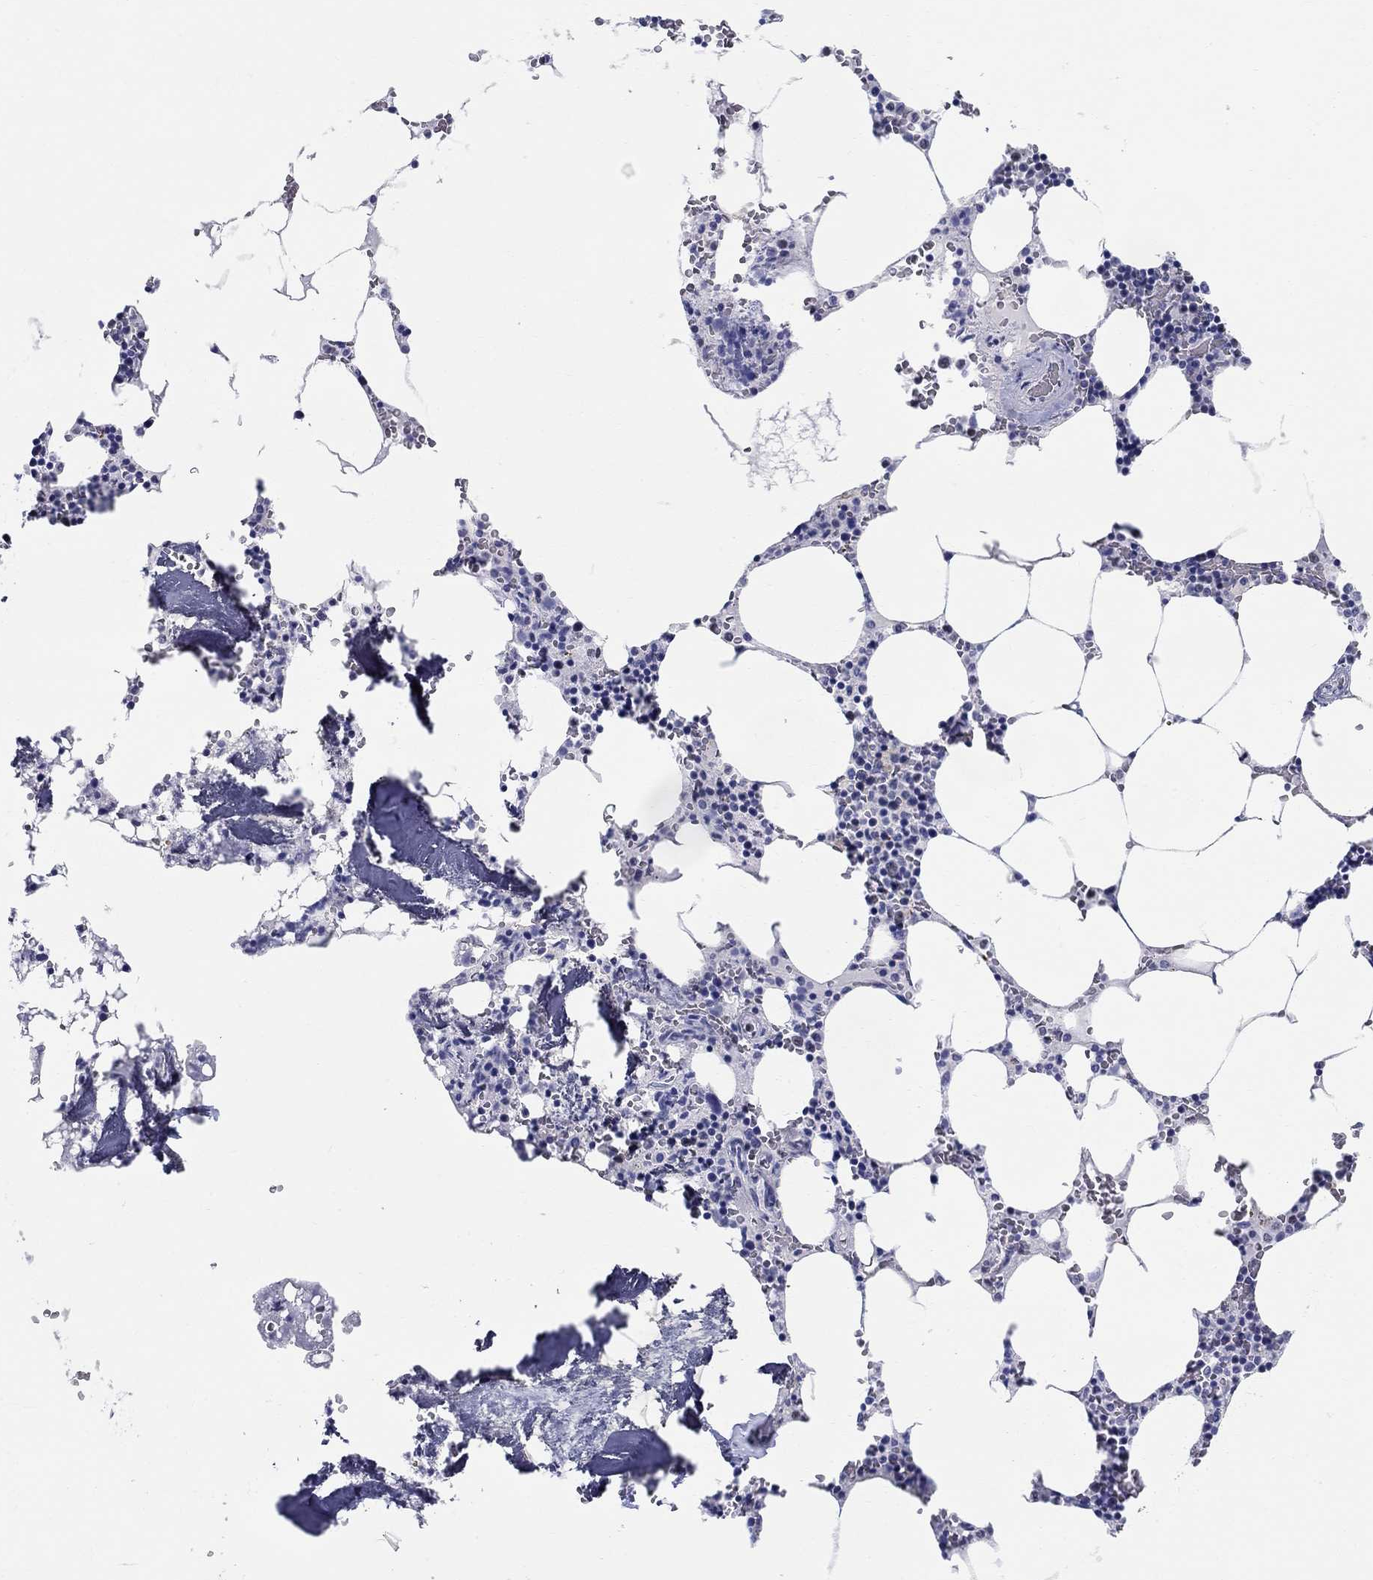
{"staining": {"intensity": "negative", "quantity": "none", "location": "none"}, "tissue": "bone marrow", "cell_type": "Hematopoietic cells", "image_type": "normal", "snomed": [{"axis": "morphology", "description": "Normal tissue, NOS"}, {"axis": "topography", "description": "Bone marrow"}], "caption": "A histopathology image of bone marrow stained for a protein demonstrates no brown staining in hematopoietic cells. Brightfield microscopy of immunohistochemistry stained with DAB (brown) and hematoxylin (blue), captured at high magnification.", "gene": "LAMP5", "patient": {"sex": "female", "age": 64}}